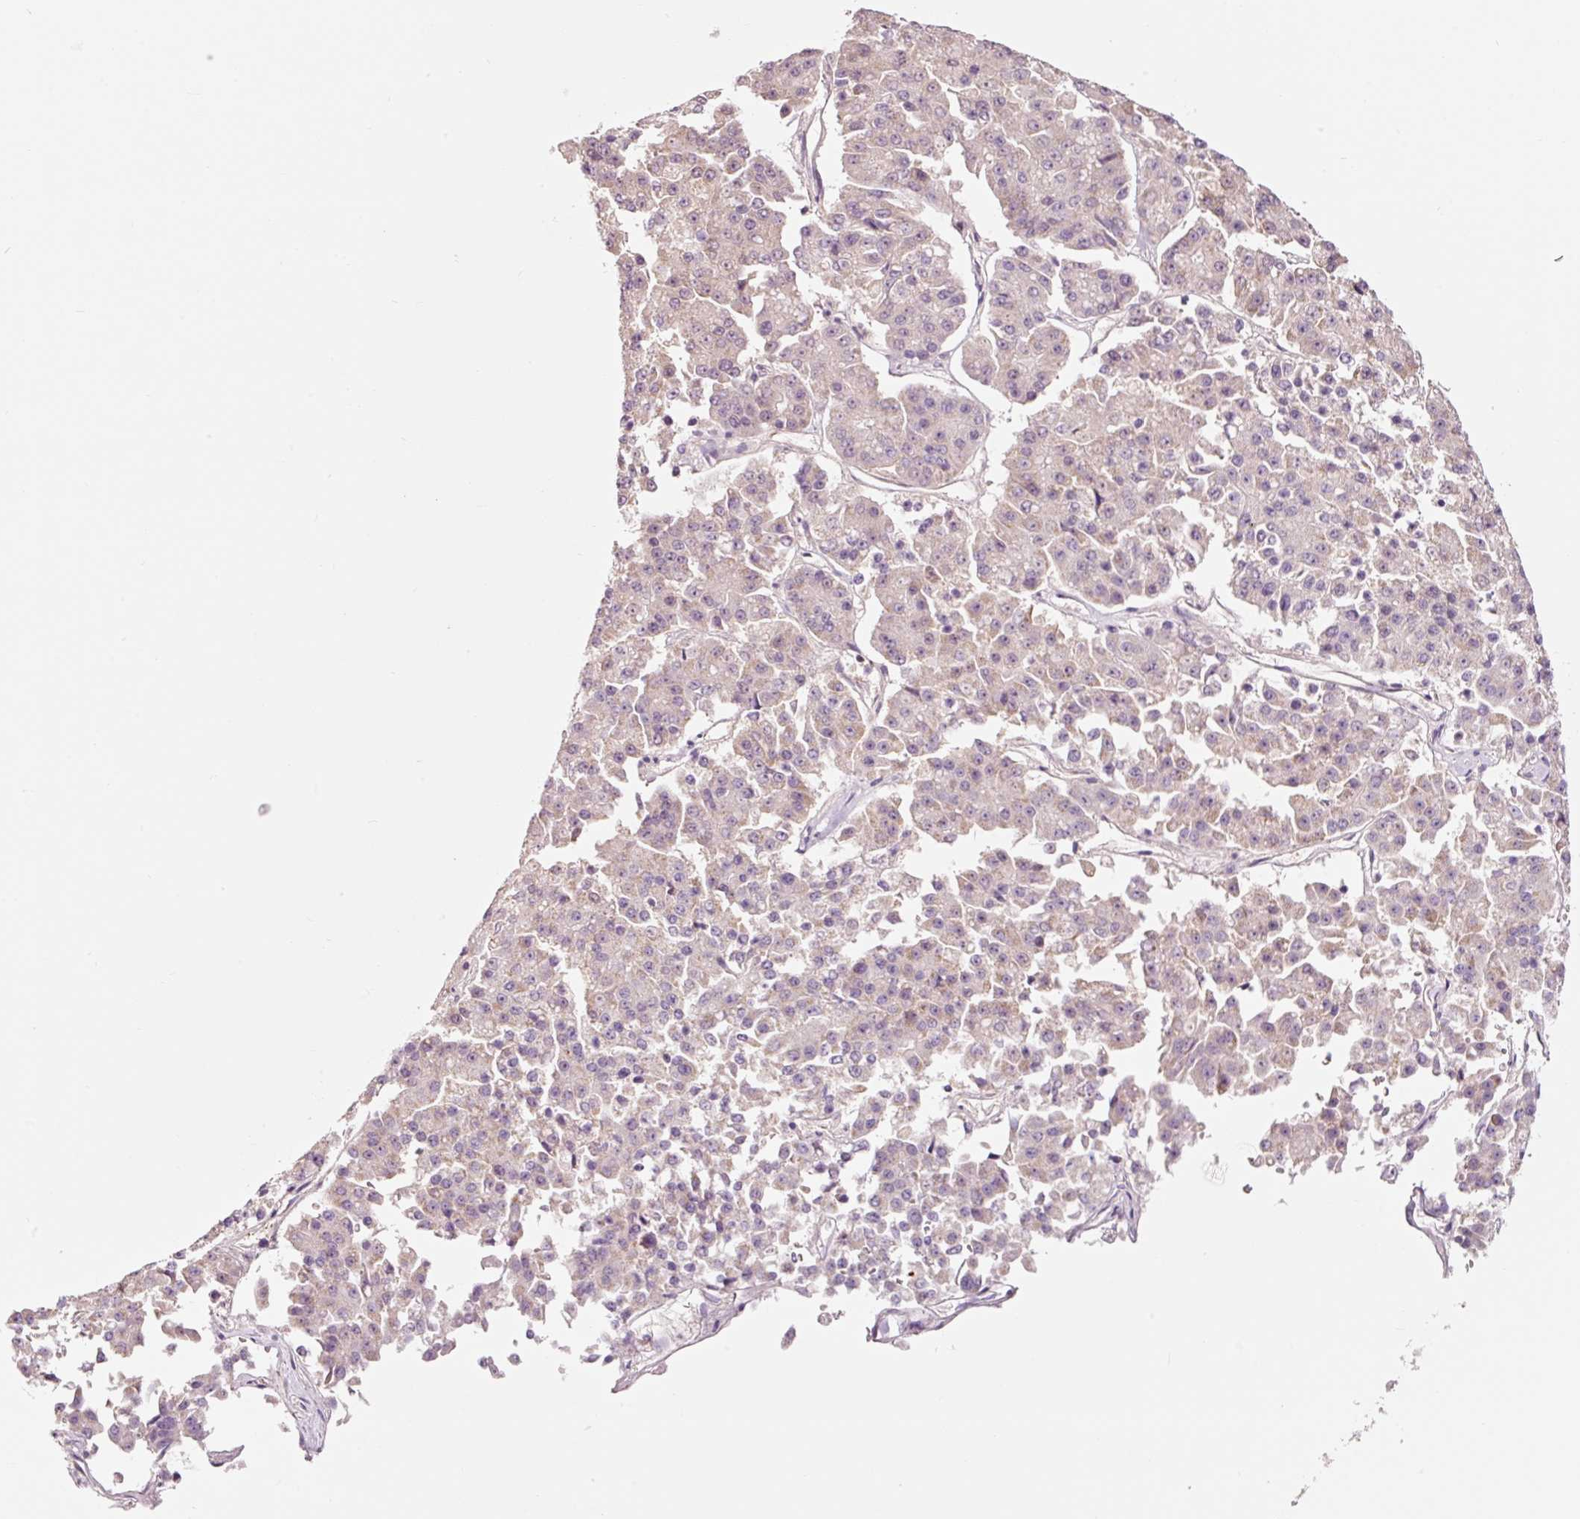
{"staining": {"intensity": "moderate", "quantity": "<25%", "location": "cytoplasmic/membranous"}, "tissue": "pancreatic cancer", "cell_type": "Tumor cells", "image_type": "cancer", "snomed": [{"axis": "morphology", "description": "Adenocarcinoma, NOS"}, {"axis": "topography", "description": "Pancreas"}], "caption": "High-magnification brightfield microscopy of adenocarcinoma (pancreatic) stained with DAB (brown) and counterstained with hematoxylin (blue). tumor cells exhibit moderate cytoplasmic/membranous expression is seen in approximately<25% of cells.", "gene": "LDHAL6B", "patient": {"sex": "male", "age": 50}}